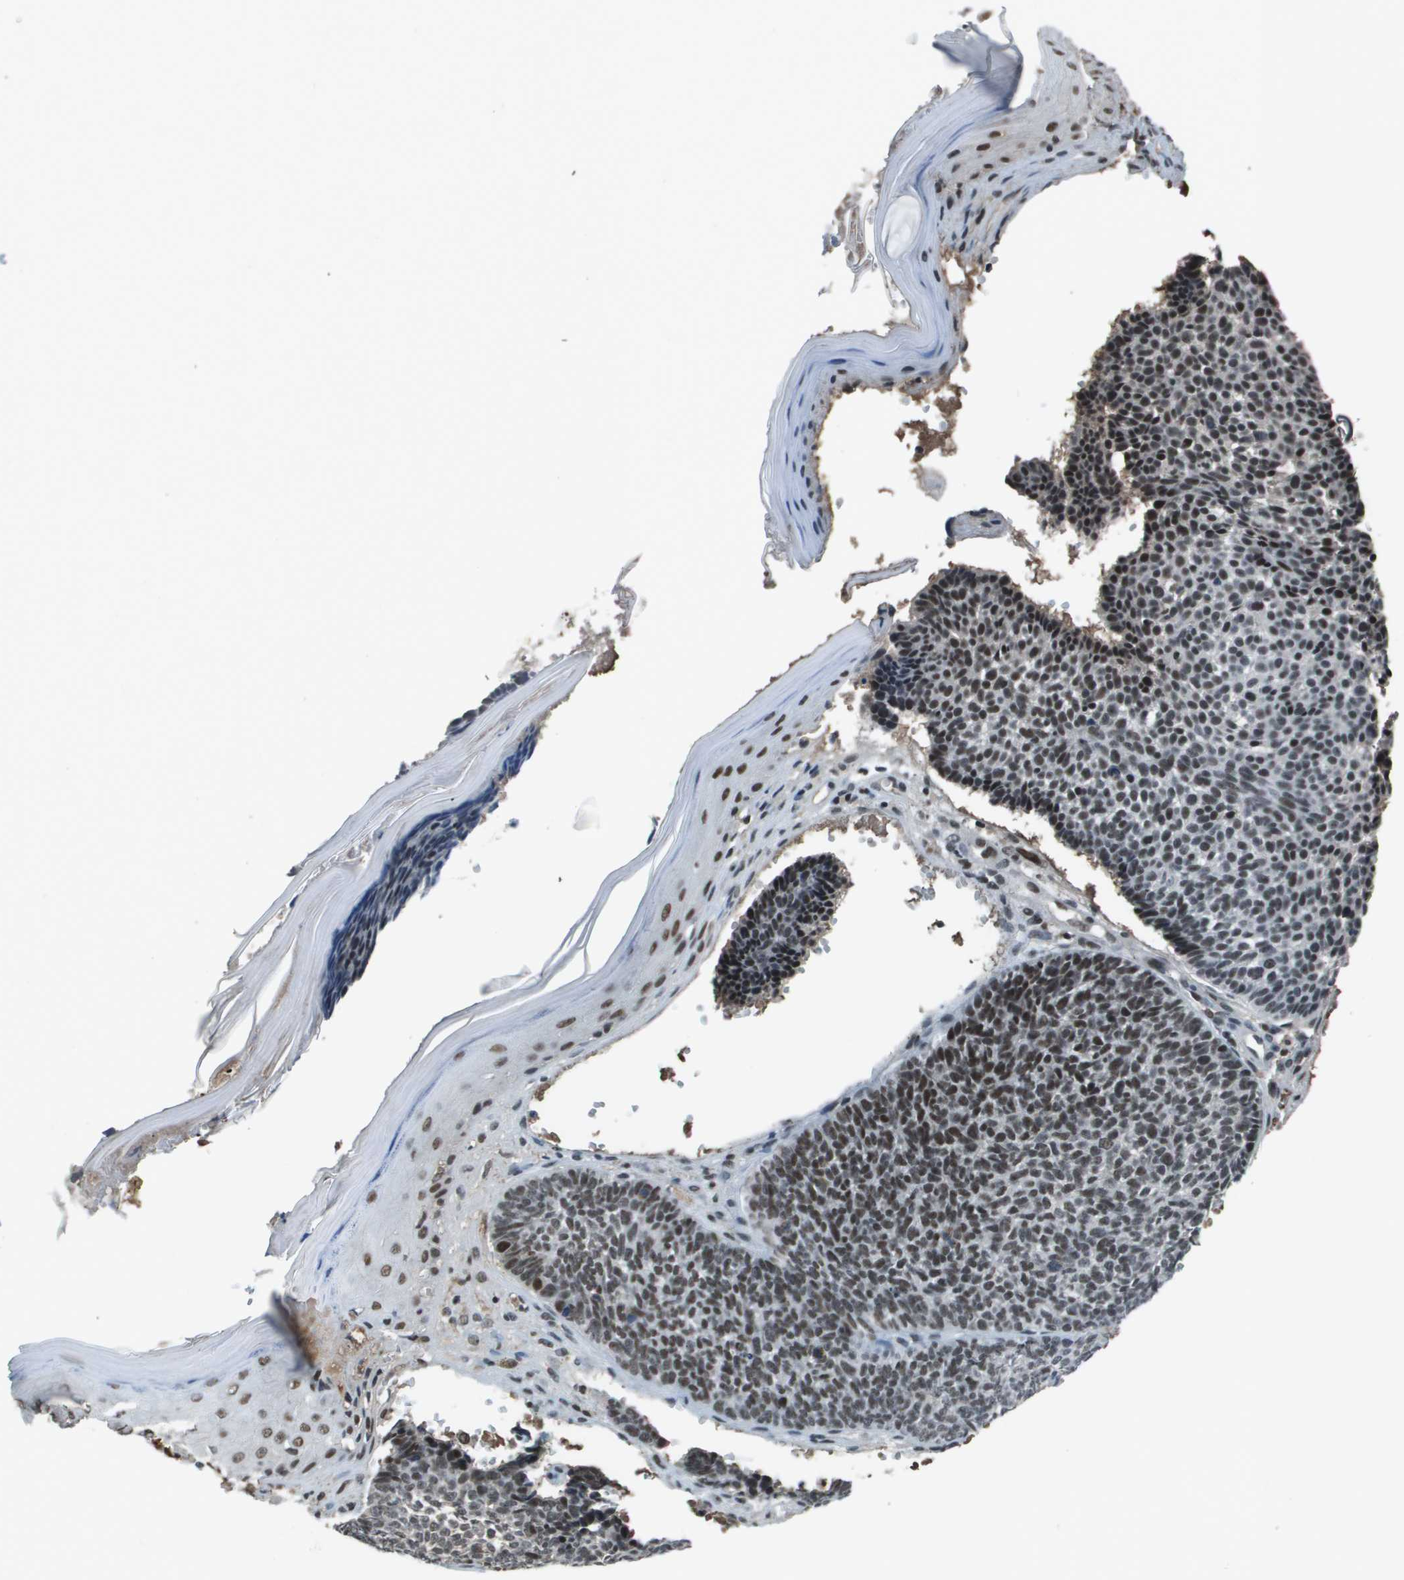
{"staining": {"intensity": "moderate", "quantity": ">75%", "location": "nuclear"}, "tissue": "skin cancer", "cell_type": "Tumor cells", "image_type": "cancer", "snomed": [{"axis": "morphology", "description": "Basal cell carcinoma"}, {"axis": "topography", "description": "Skin"}], "caption": "An image of skin cancer stained for a protein shows moderate nuclear brown staining in tumor cells.", "gene": "THRAP3", "patient": {"sex": "male", "age": 84}}